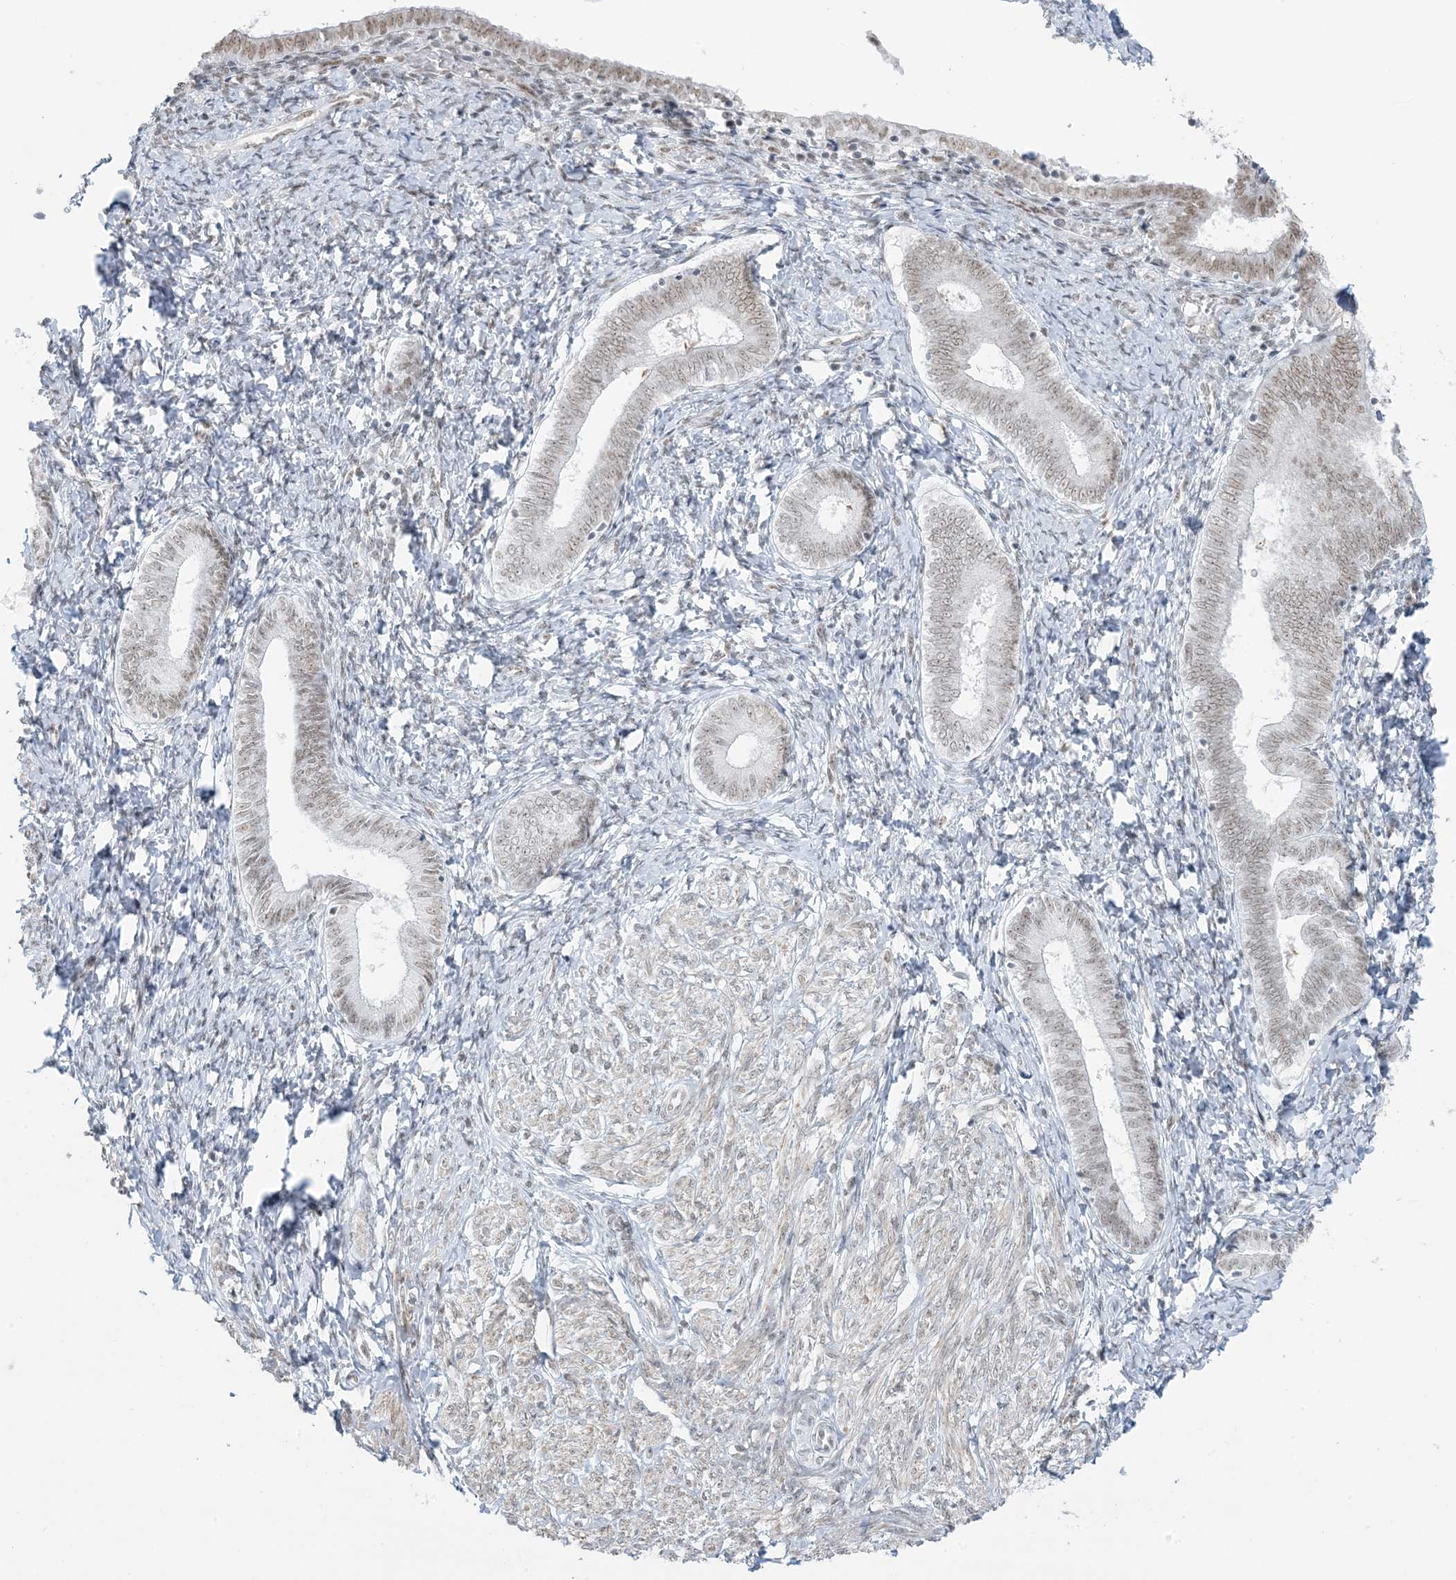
{"staining": {"intensity": "negative", "quantity": "none", "location": "none"}, "tissue": "endometrium", "cell_type": "Cells in endometrial stroma", "image_type": "normal", "snomed": [{"axis": "morphology", "description": "Normal tissue, NOS"}, {"axis": "topography", "description": "Endometrium"}], "caption": "This is an IHC image of unremarkable endometrium. There is no expression in cells in endometrial stroma.", "gene": "ZNF787", "patient": {"sex": "female", "age": 72}}